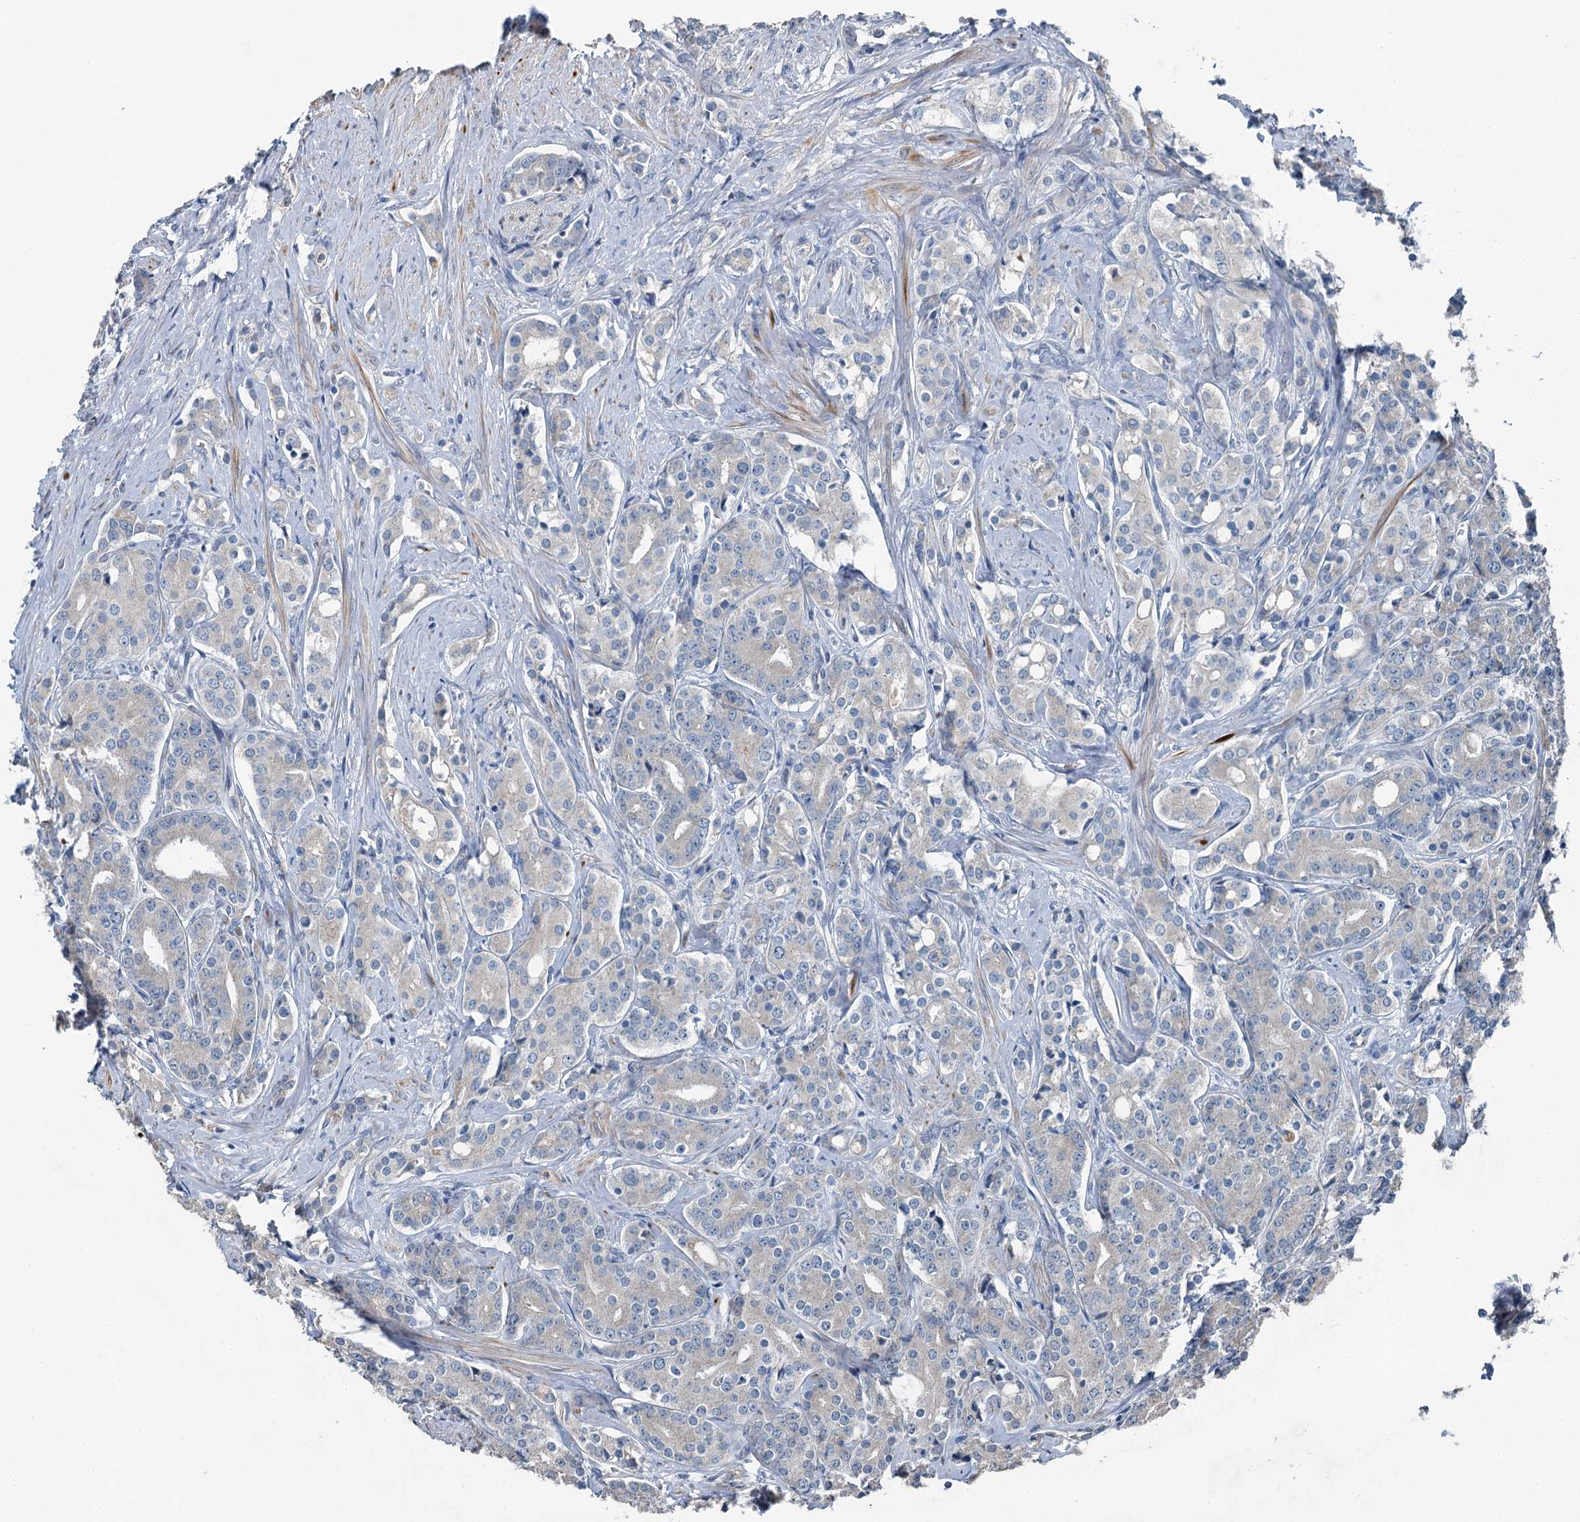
{"staining": {"intensity": "negative", "quantity": "none", "location": "none"}, "tissue": "prostate cancer", "cell_type": "Tumor cells", "image_type": "cancer", "snomed": [{"axis": "morphology", "description": "Adenocarcinoma, High grade"}, {"axis": "topography", "description": "Prostate"}], "caption": "Micrograph shows no significant protein expression in tumor cells of prostate high-grade adenocarcinoma.", "gene": "C6orf120", "patient": {"sex": "male", "age": 62}}